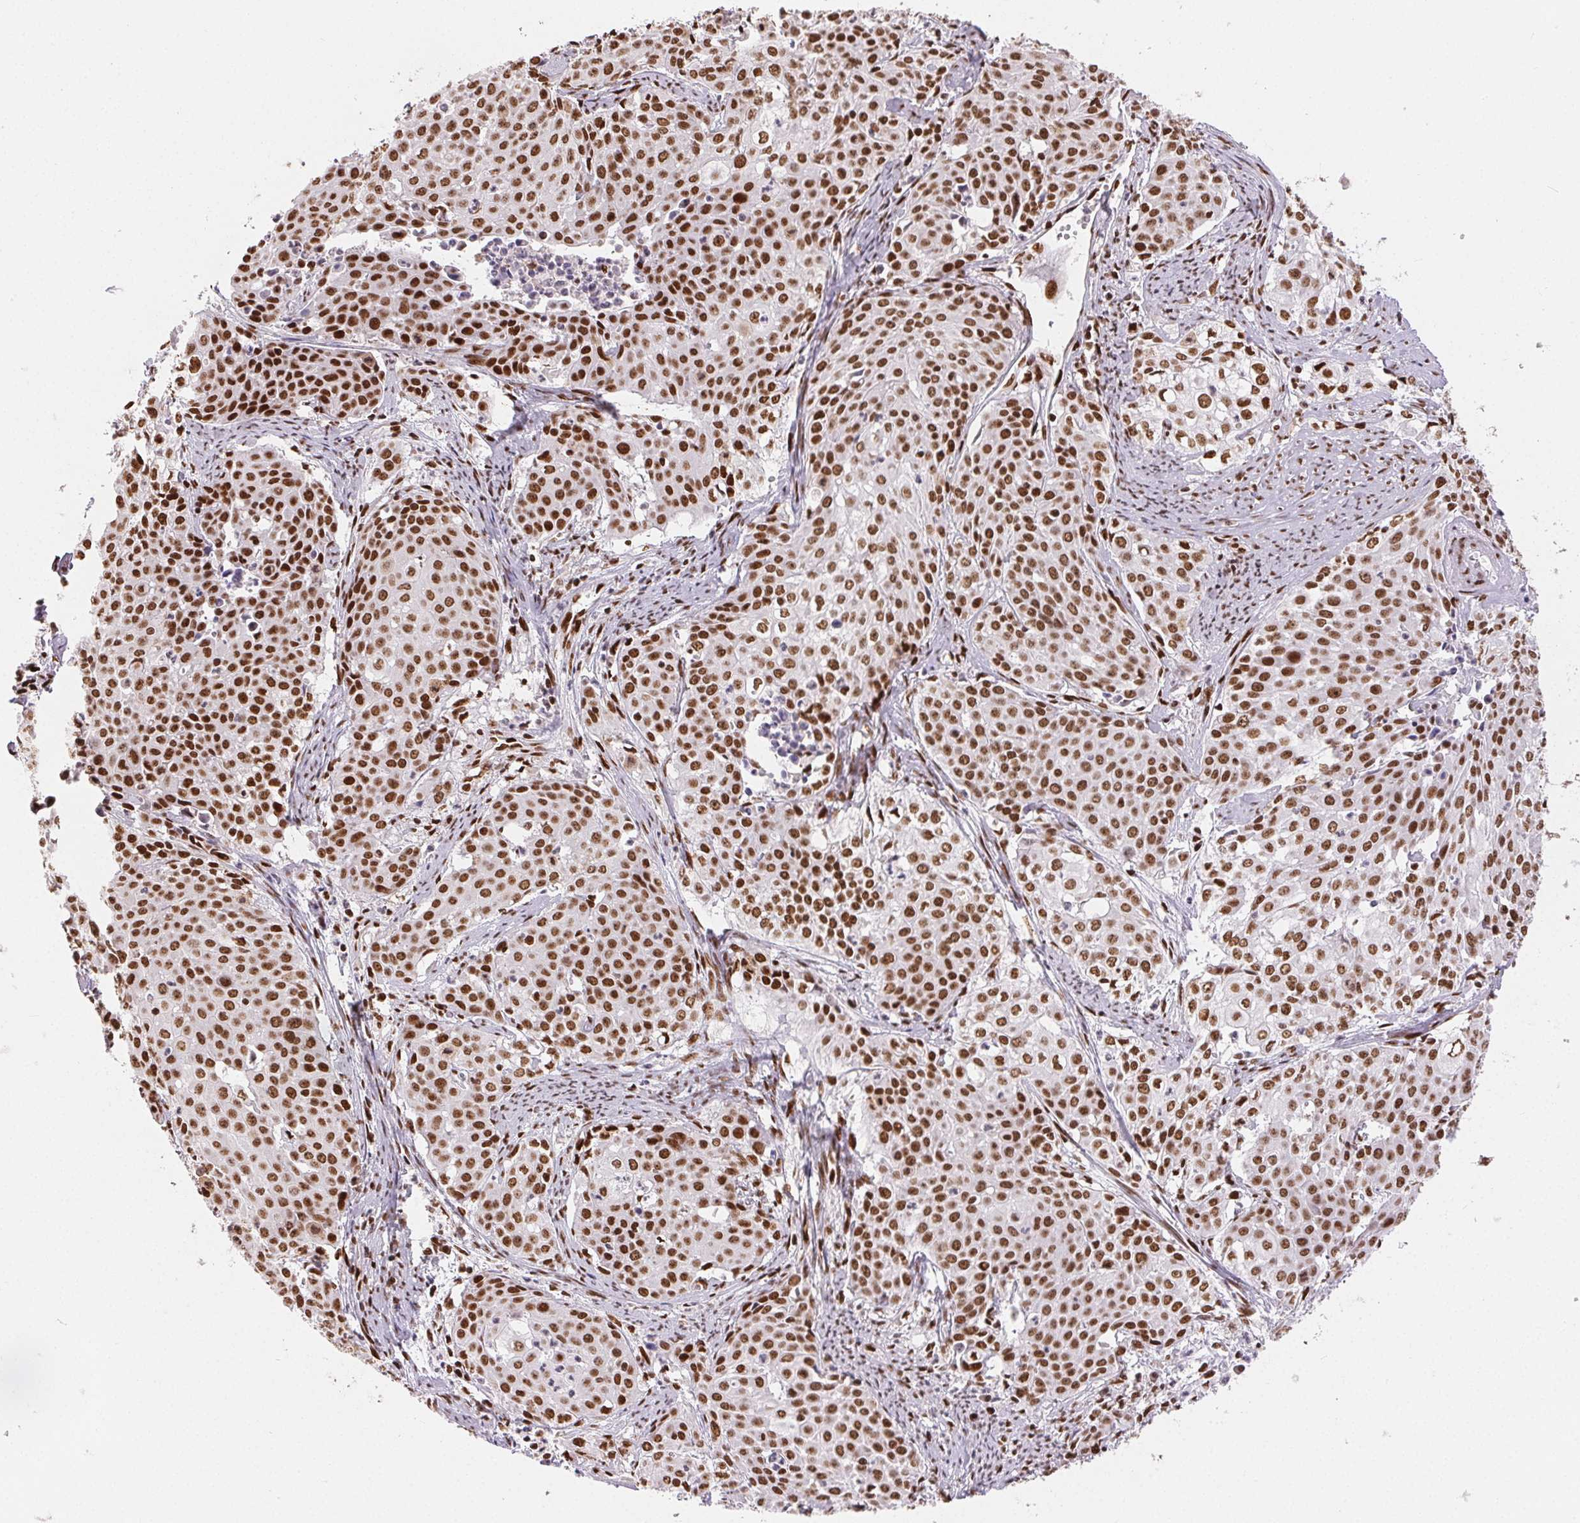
{"staining": {"intensity": "moderate", "quantity": ">75%", "location": "nuclear"}, "tissue": "cervical cancer", "cell_type": "Tumor cells", "image_type": "cancer", "snomed": [{"axis": "morphology", "description": "Squamous cell carcinoma, NOS"}, {"axis": "topography", "description": "Cervix"}], "caption": "Immunohistochemistry (IHC) of human cervical cancer (squamous cell carcinoma) exhibits medium levels of moderate nuclear positivity in approximately >75% of tumor cells.", "gene": "ZNF80", "patient": {"sex": "female", "age": 39}}